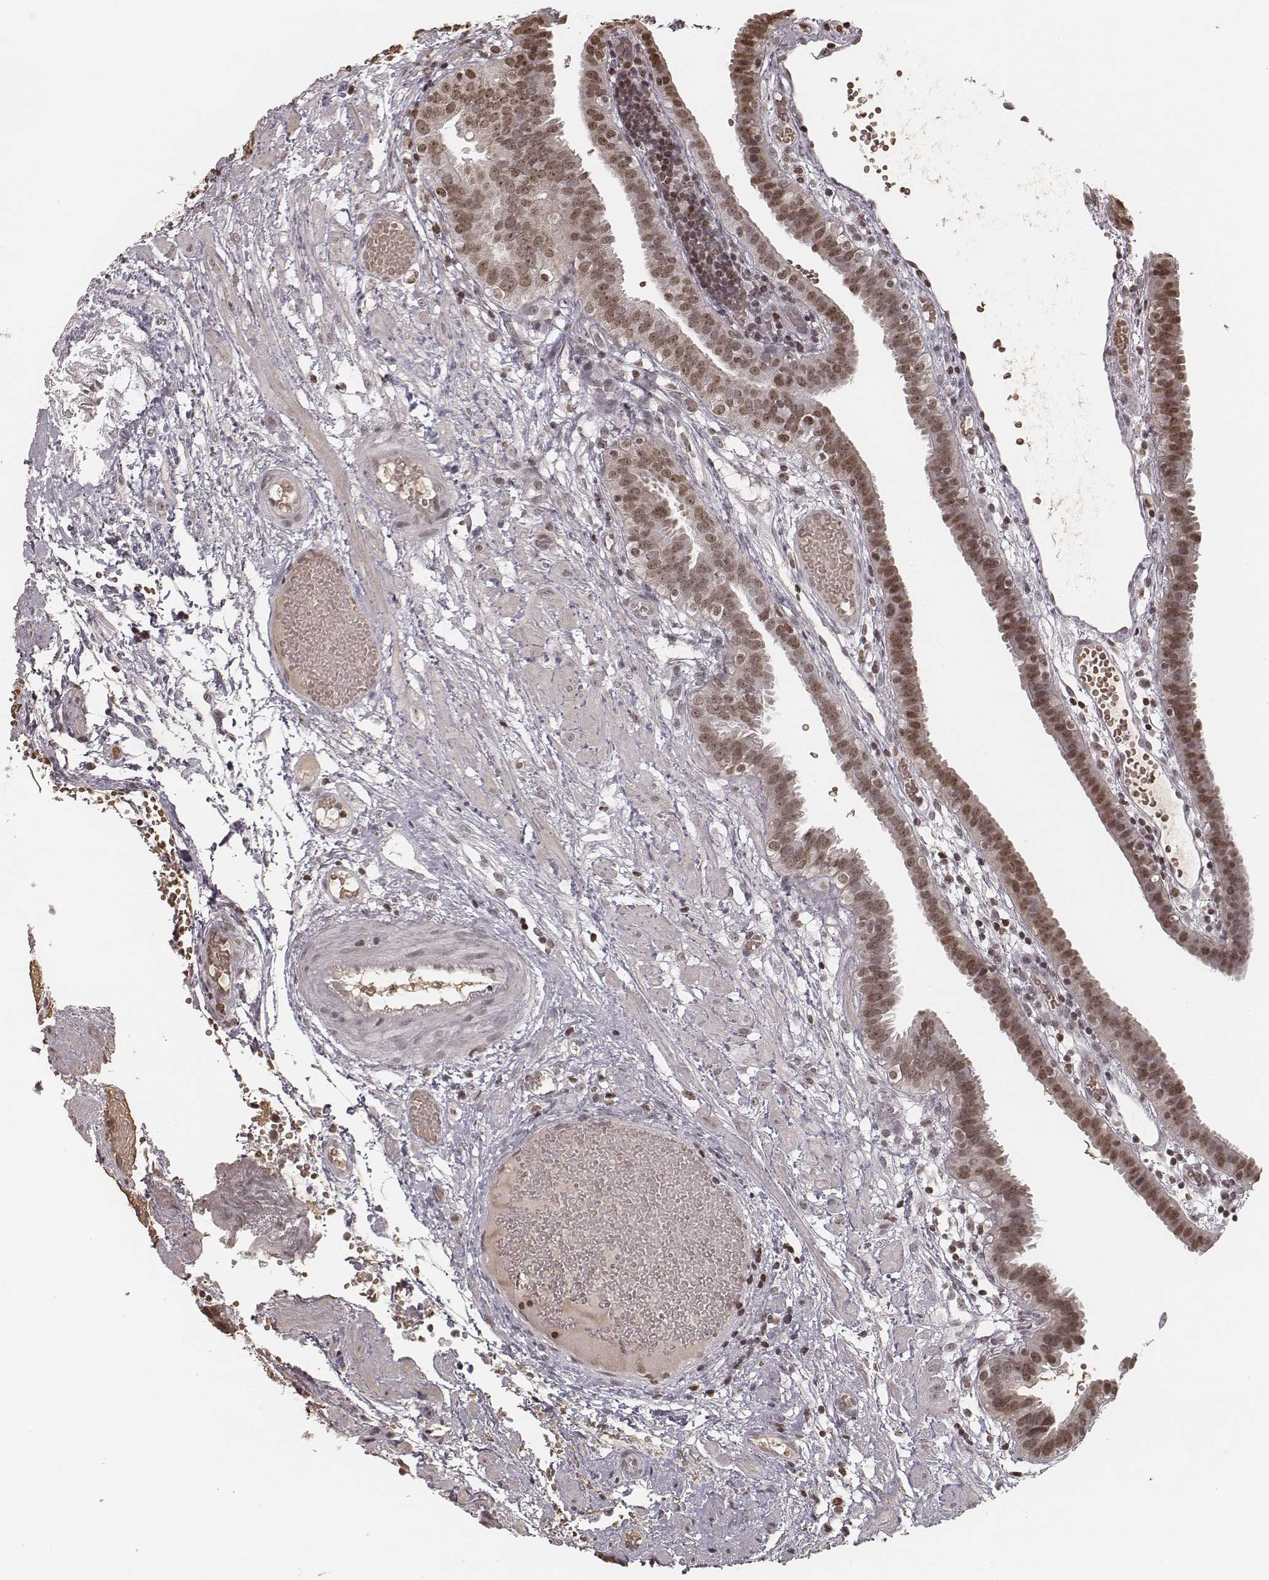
{"staining": {"intensity": "moderate", "quantity": ">75%", "location": "nuclear"}, "tissue": "fallopian tube", "cell_type": "Glandular cells", "image_type": "normal", "snomed": [{"axis": "morphology", "description": "Normal tissue, NOS"}, {"axis": "topography", "description": "Fallopian tube"}], "caption": "DAB (3,3'-diaminobenzidine) immunohistochemical staining of benign human fallopian tube shows moderate nuclear protein positivity in about >75% of glandular cells.", "gene": "HMGA2", "patient": {"sex": "female", "age": 37}}